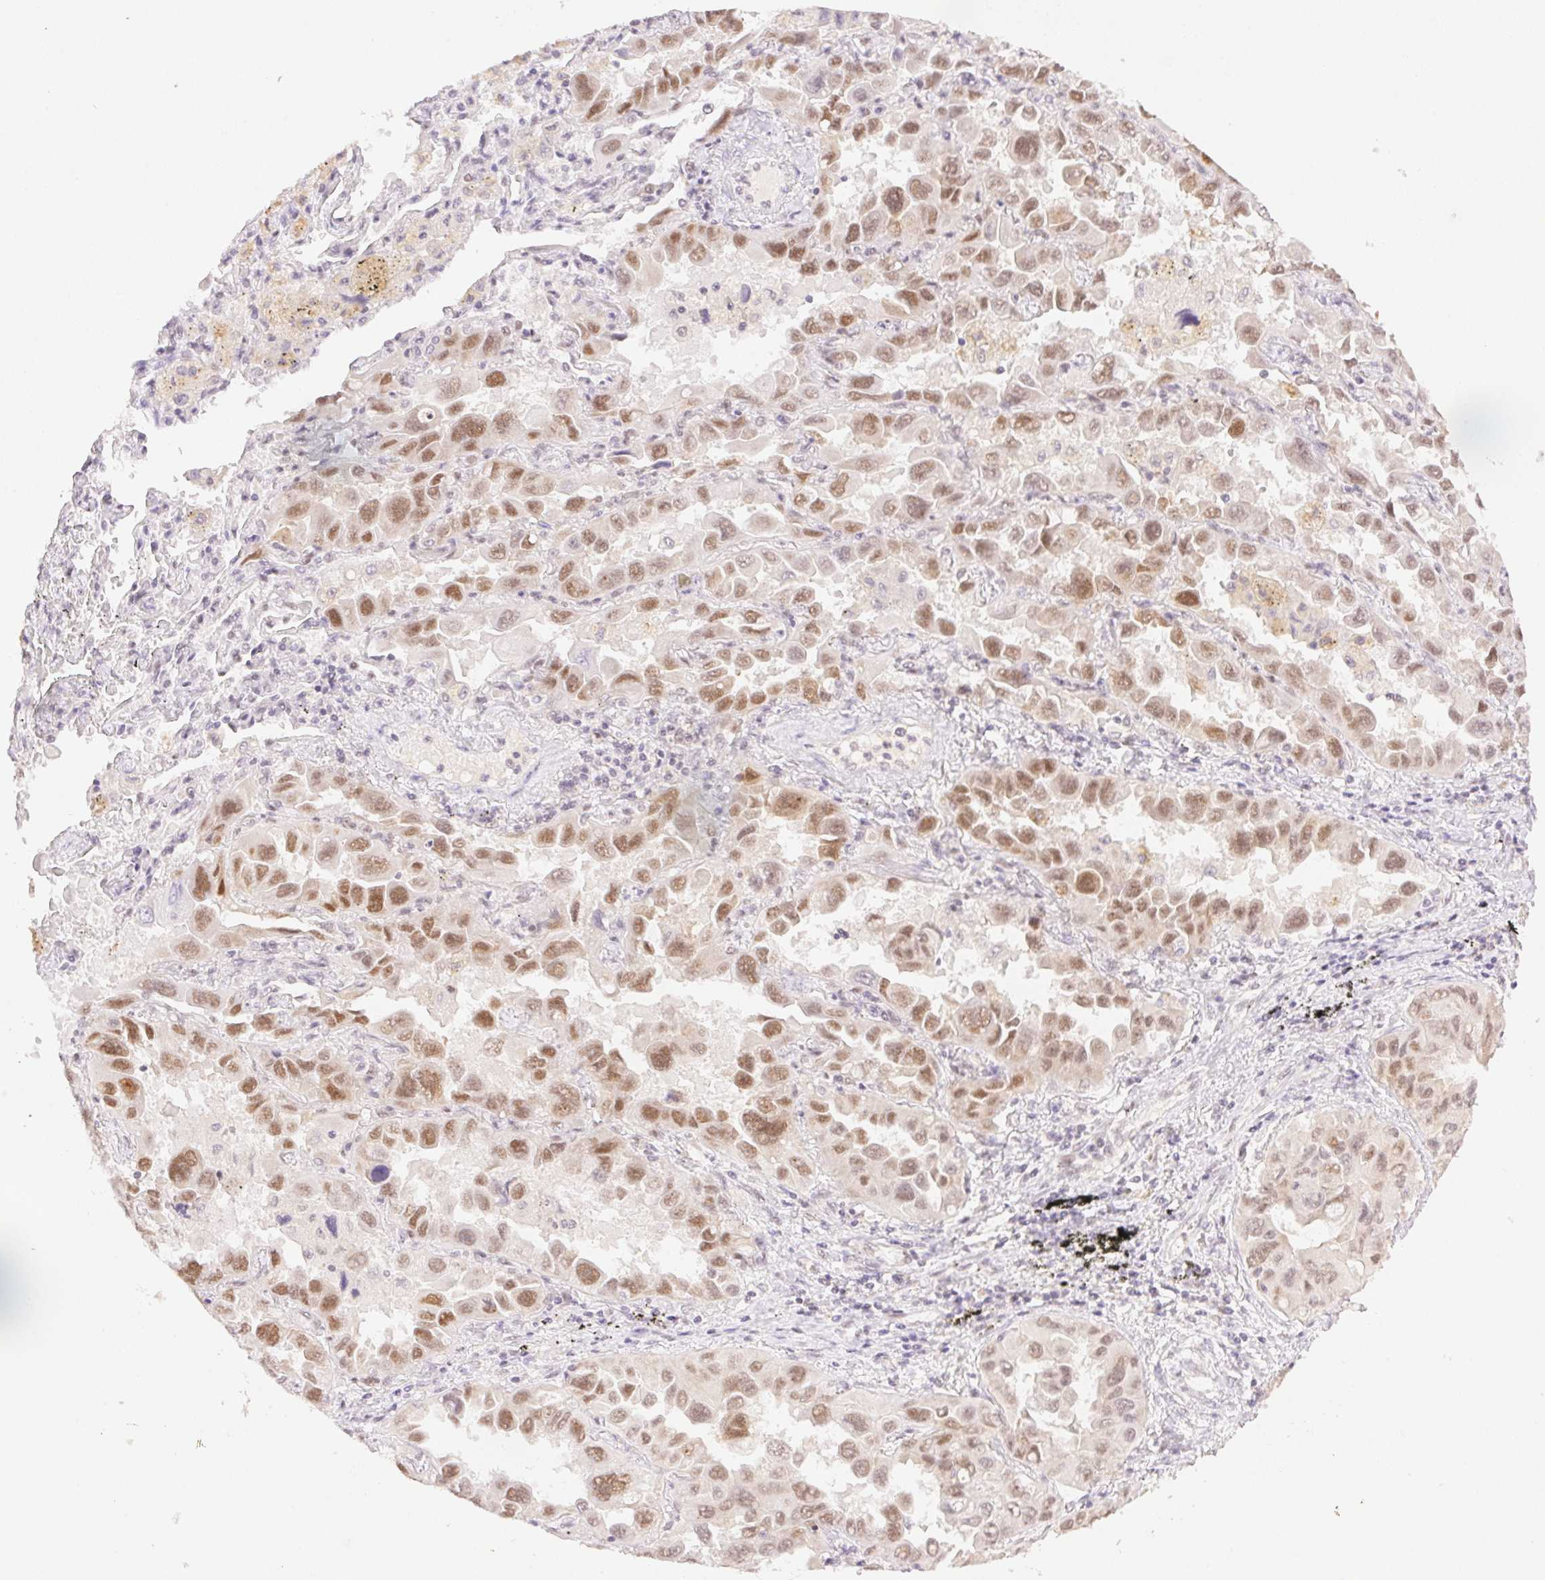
{"staining": {"intensity": "moderate", "quantity": ">75%", "location": "nuclear"}, "tissue": "lung cancer", "cell_type": "Tumor cells", "image_type": "cancer", "snomed": [{"axis": "morphology", "description": "Adenocarcinoma, NOS"}, {"axis": "topography", "description": "Lung"}], "caption": "Lung adenocarcinoma stained with a protein marker reveals moderate staining in tumor cells.", "gene": "H2AZ2", "patient": {"sex": "male", "age": 64}}